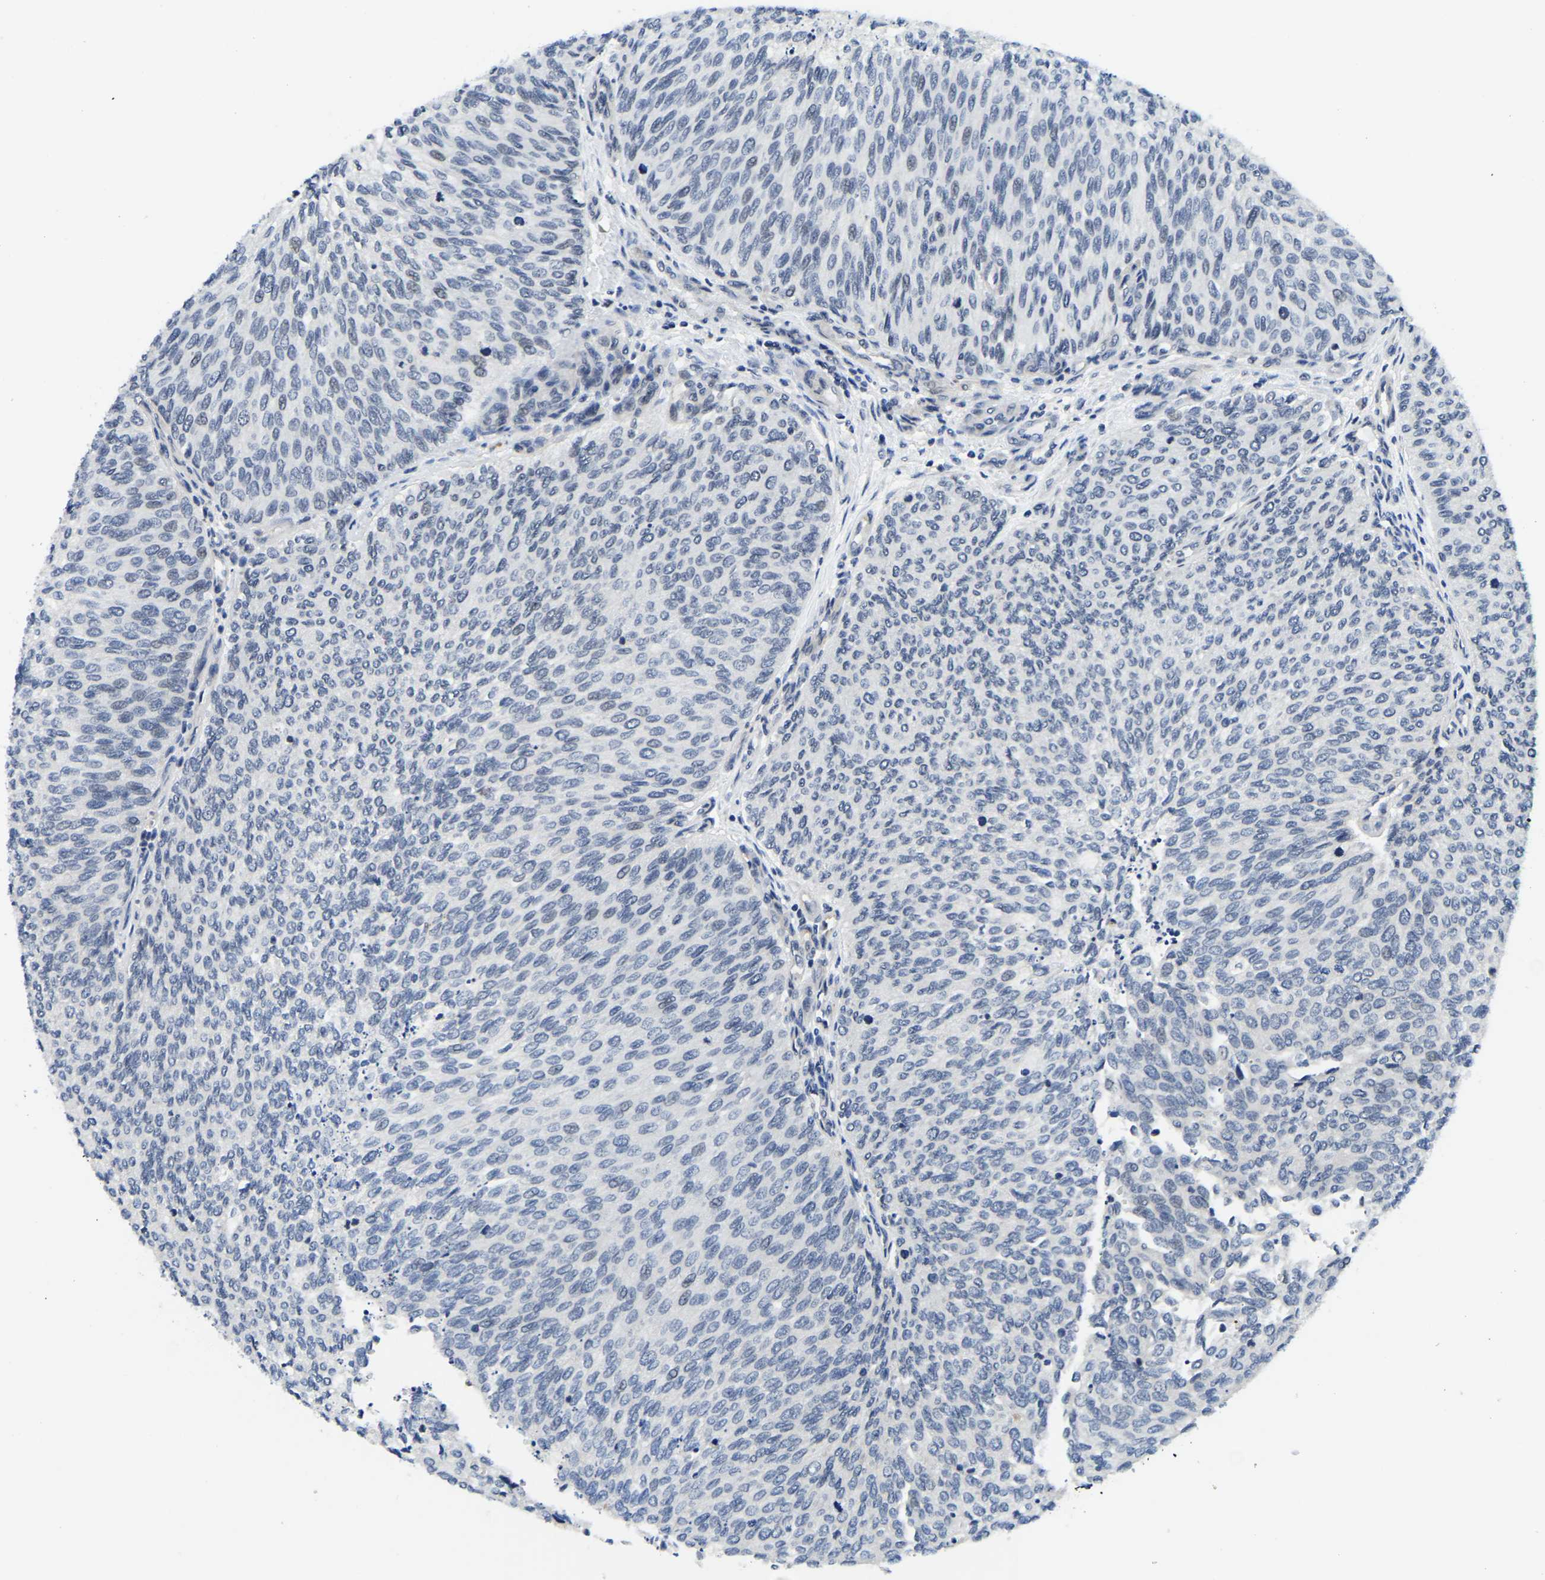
{"staining": {"intensity": "negative", "quantity": "none", "location": "none"}, "tissue": "urothelial cancer", "cell_type": "Tumor cells", "image_type": "cancer", "snomed": [{"axis": "morphology", "description": "Urothelial carcinoma, Low grade"}, {"axis": "topography", "description": "Urinary bladder"}], "caption": "Immunohistochemistry (IHC) photomicrograph of neoplastic tissue: human urothelial carcinoma (low-grade) stained with DAB reveals no significant protein expression in tumor cells. The staining is performed using DAB brown chromogen with nuclei counter-stained in using hematoxylin.", "gene": "POLDIP3", "patient": {"sex": "female", "age": 79}}